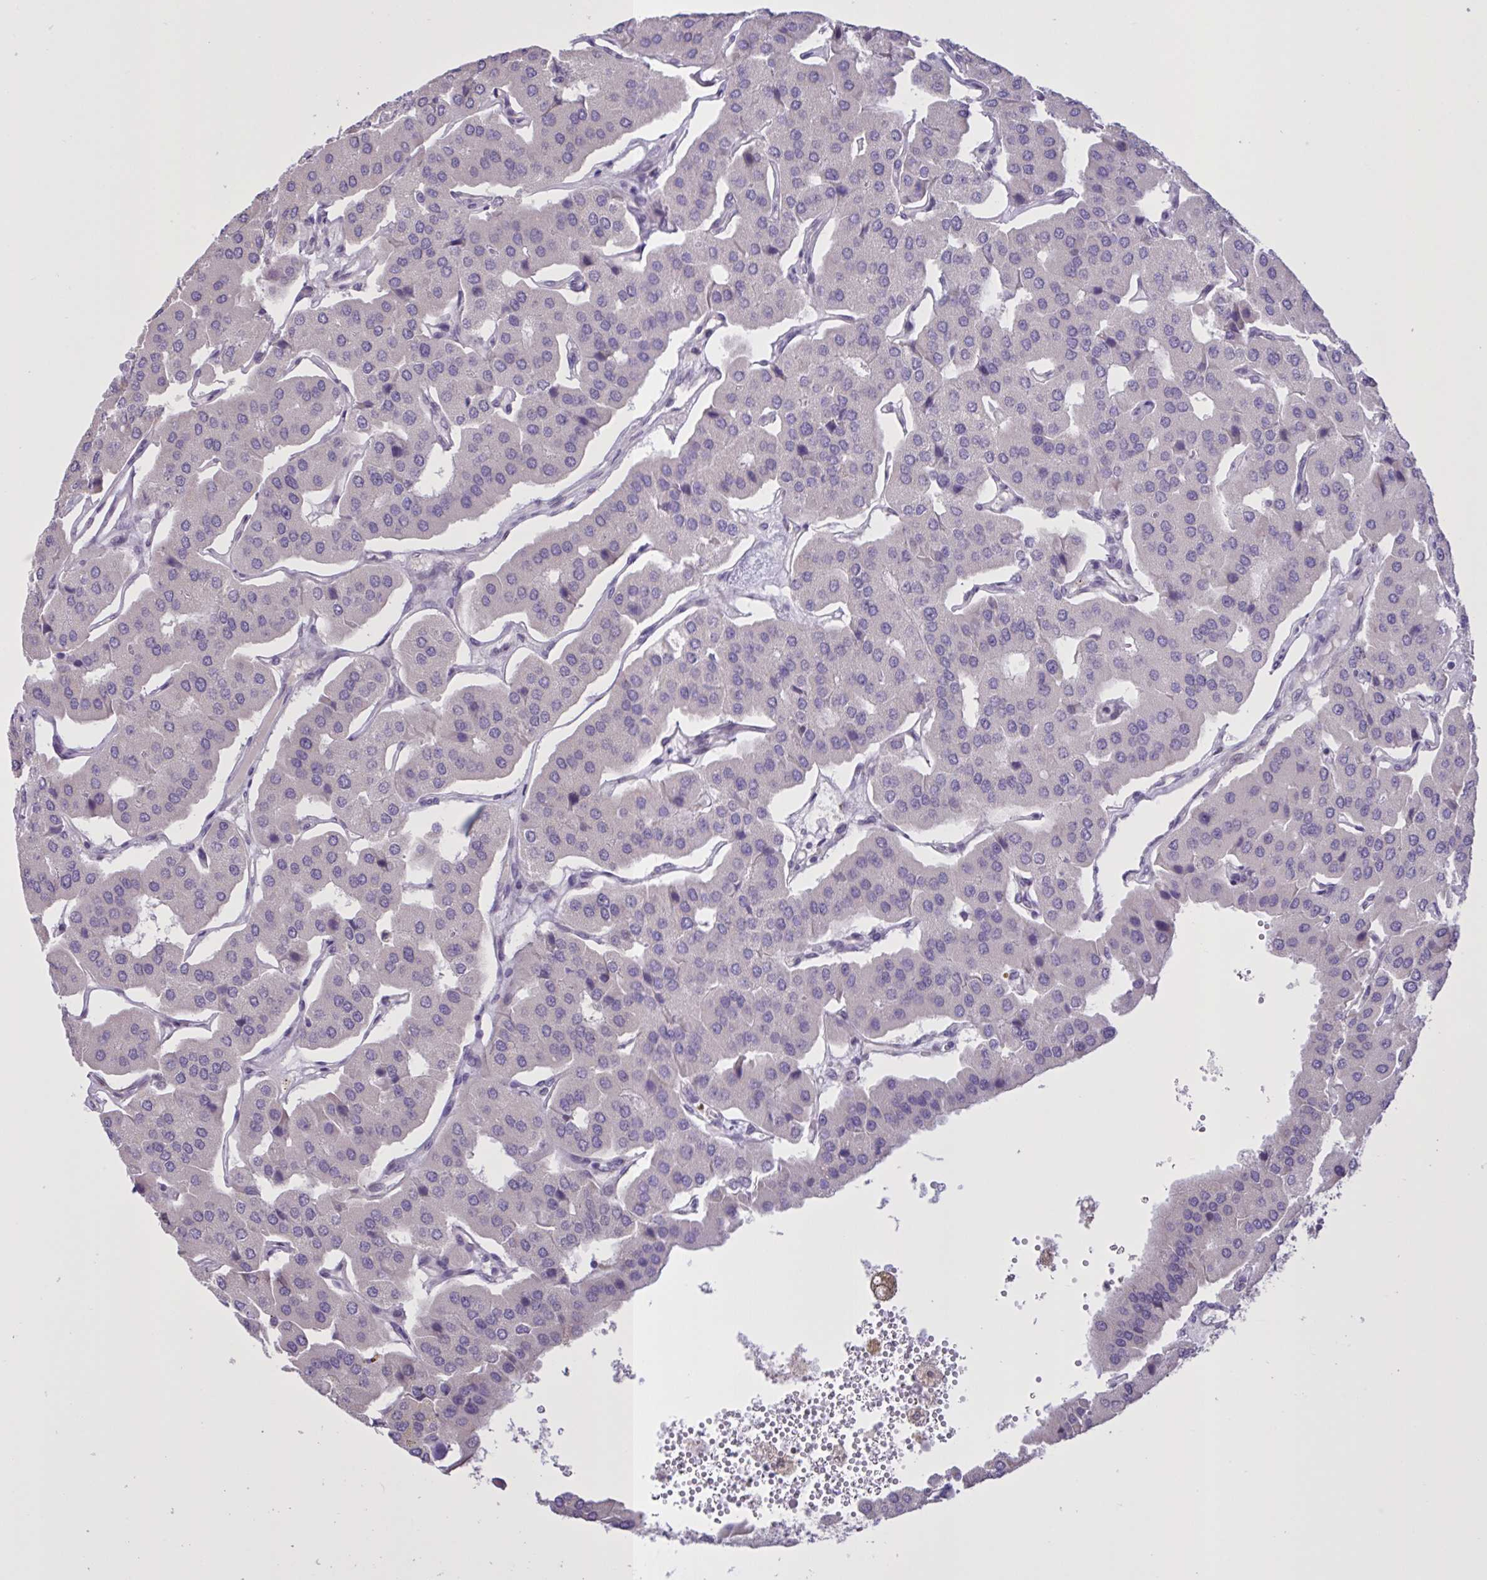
{"staining": {"intensity": "negative", "quantity": "none", "location": "none"}, "tissue": "parathyroid gland", "cell_type": "Glandular cells", "image_type": "normal", "snomed": [{"axis": "morphology", "description": "Normal tissue, NOS"}, {"axis": "morphology", "description": "Adenoma, NOS"}, {"axis": "topography", "description": "Parathyroid gland"}], "caption": "DAB (3,3'-diaminobenzidine) immunohistochemical staining of unremarkable parathyroid gland reveals no significant staining in glandular cells.", "gene": "MRGPRX2", "patient": {"sex": "female", "age": 86}}